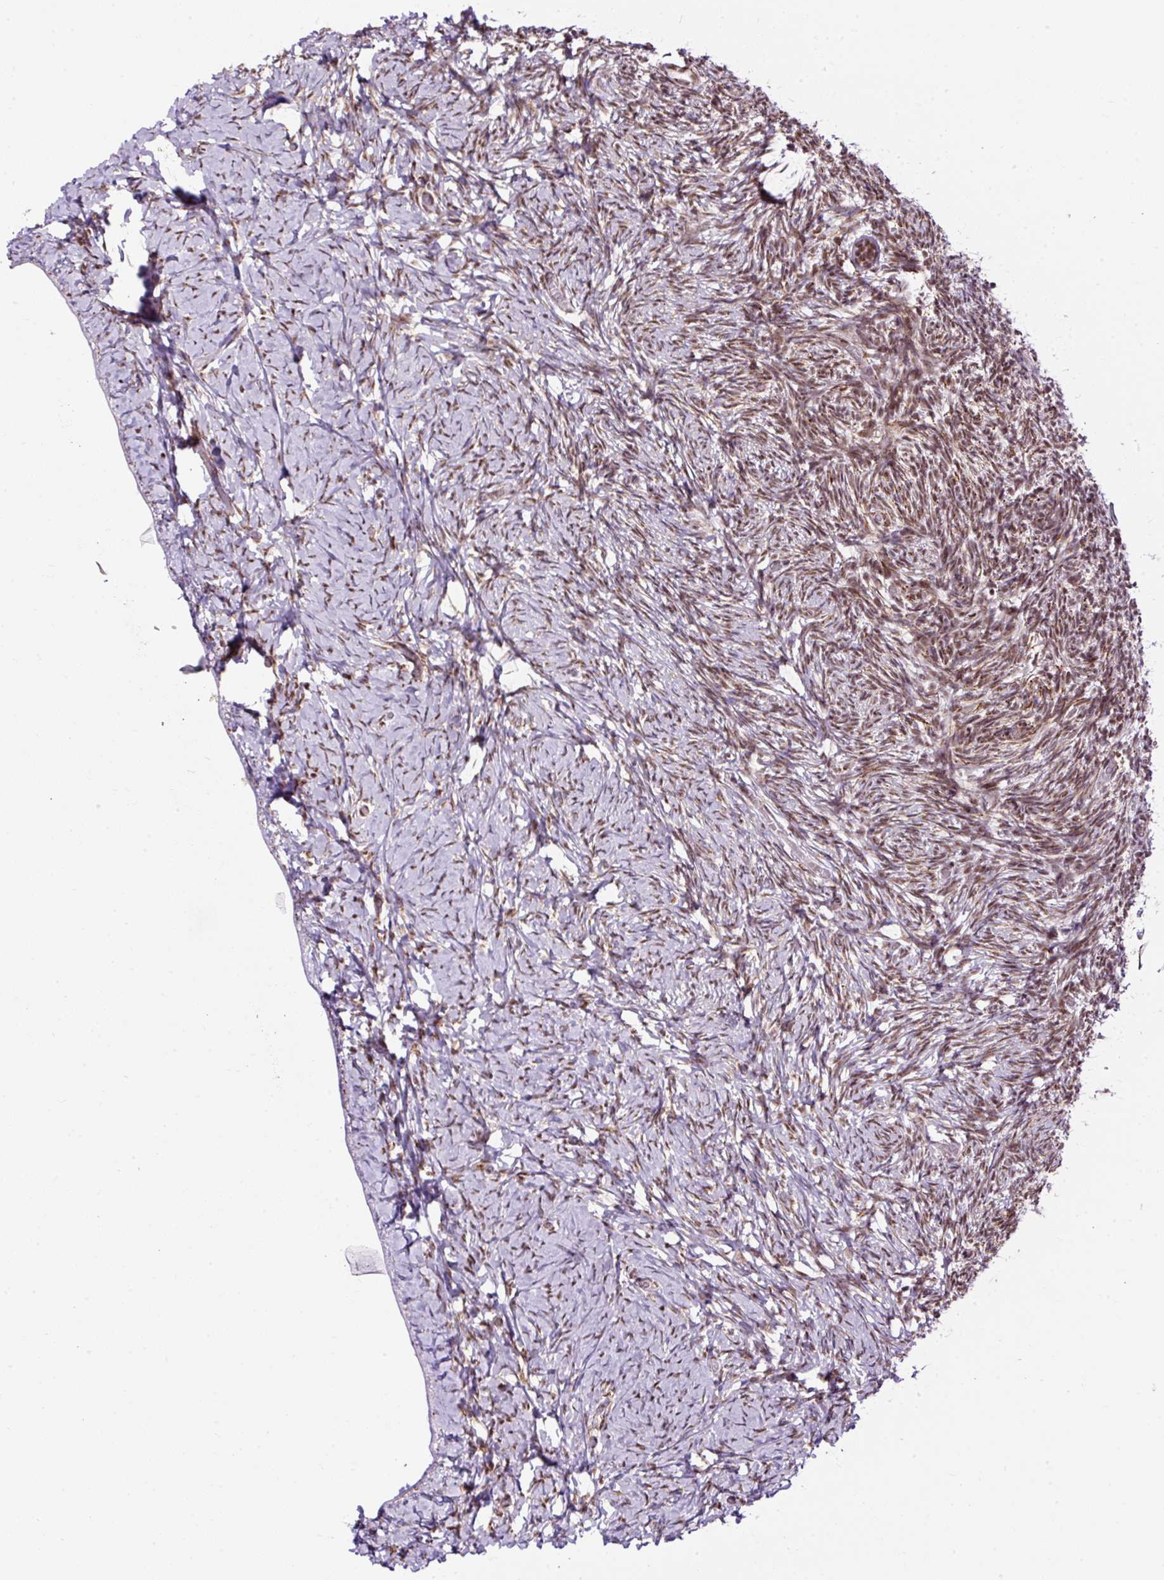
{"staining": {"intensity": "moderate", "quantity": "25%-75%", "location": "cytoplasmic/membranous,nuclear"}, "tissue": "ovary", "cell_type": "Ovarian stroma cells", "image_type": "normal", "snomed": [{"axis": "morphology", "description": "Normal tissue, NOS"}, {"axis": "topography", "description": "Ovary"}], "caption": "Immunohistochemistry (DAB (3,3'-diaminobenzidine)) staining of benign ovary shows moderate cytoplasmic/membranous,nuclear protein staining in about 25%-75% of ovarian stroma cells.", "gene": "FMC1", "patient": {"sex": "female", "age": 39}}